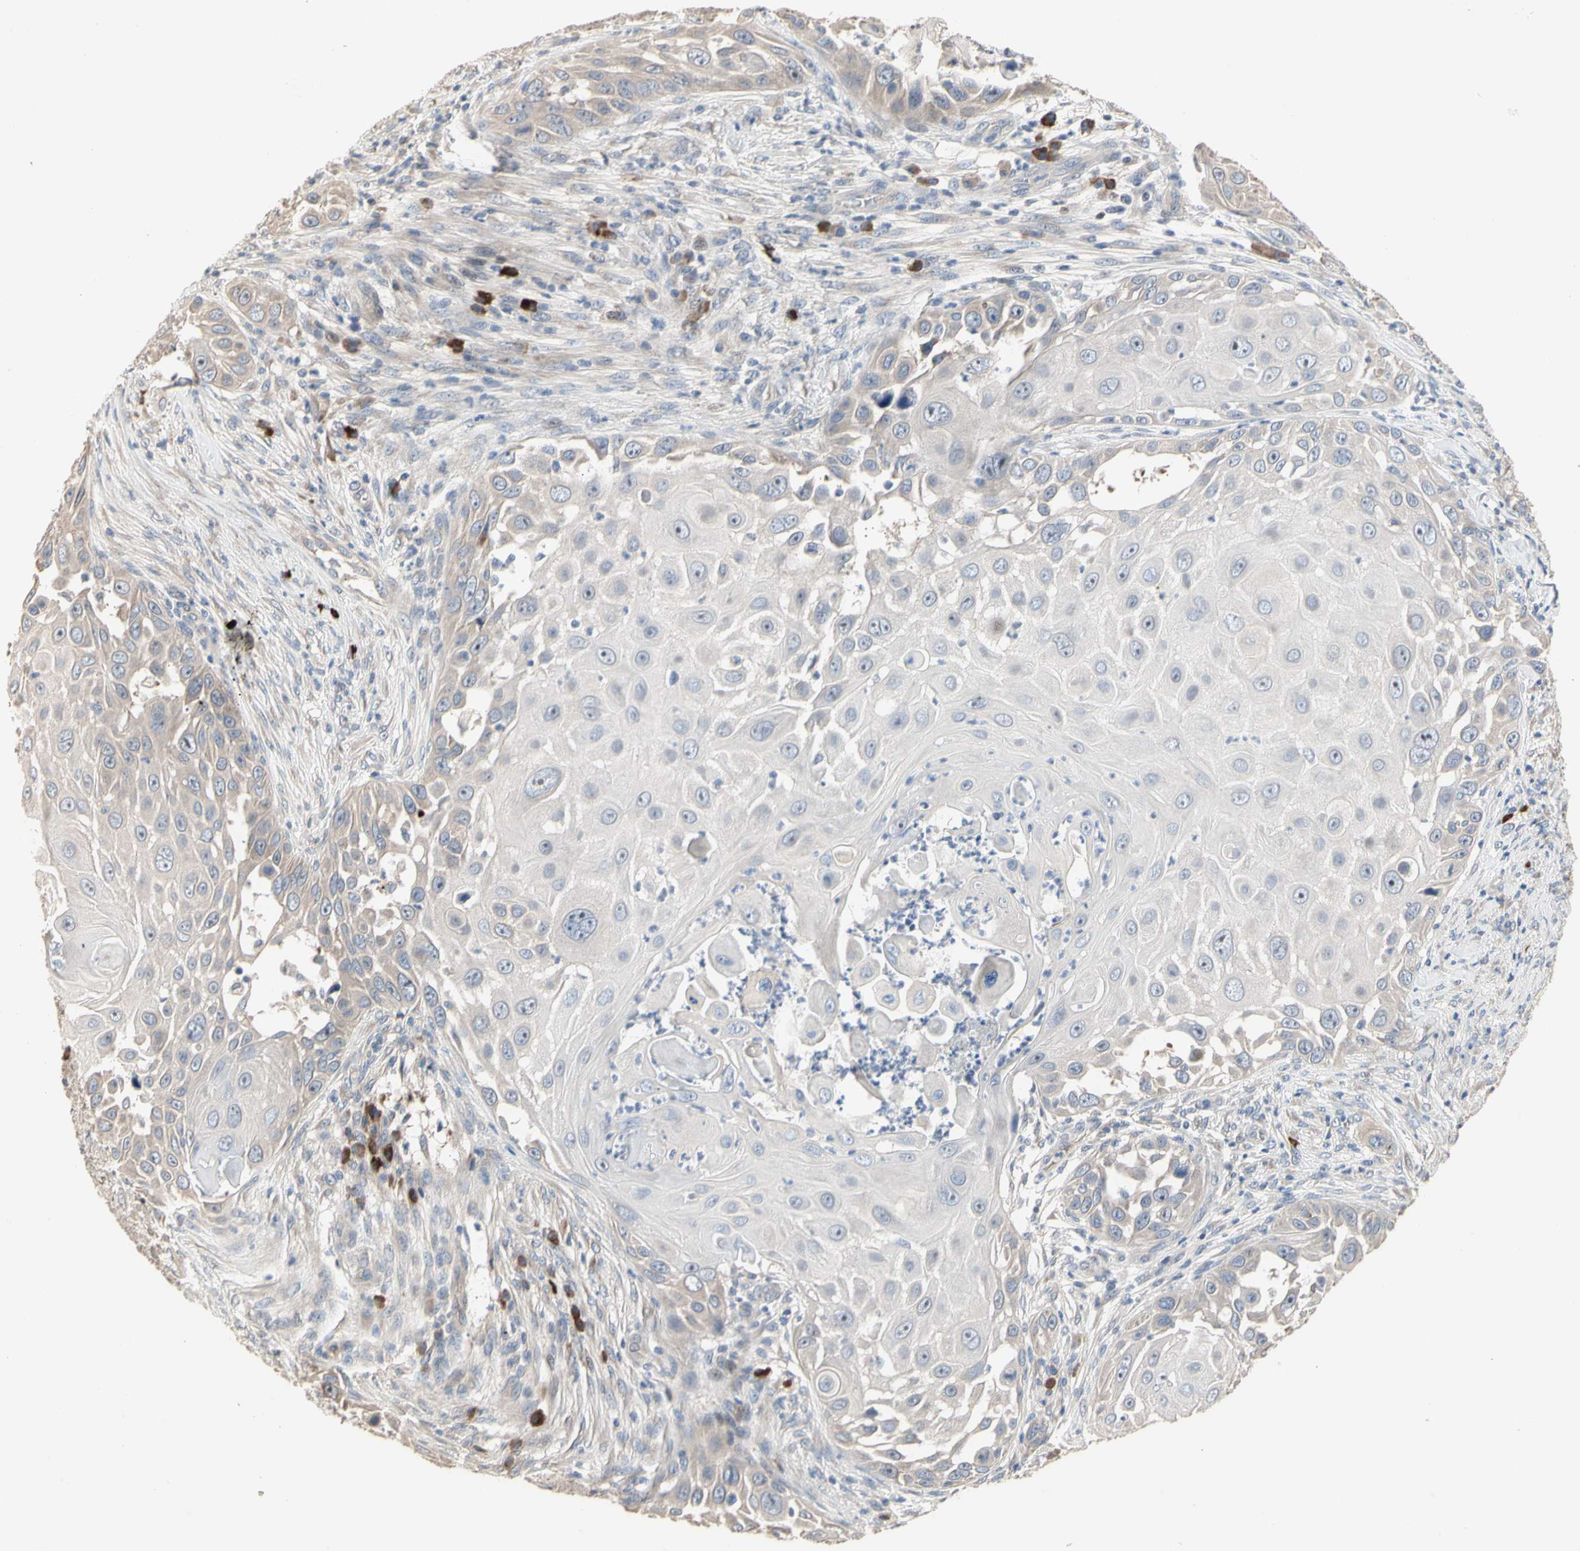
{"staining": {"intensity": "weak", "quantity": "<25%", "location": "cytoplasmic/membranous,nuclear"}, "tissue": "skin cancer", "cell_type": "Tumor cells", "image_type": "cancer", "snomed": [{"axis": "morphology", "description": "Squamous cell carcinoma, NOS"}, {"axis": "topography", "description": "Skin"}], "caption": "Tumor cells show no significant protein positivity in skin squamous cell carcinoma.", "gene": "HMGCR", "patient": {"sex": "female", "age": 44}}